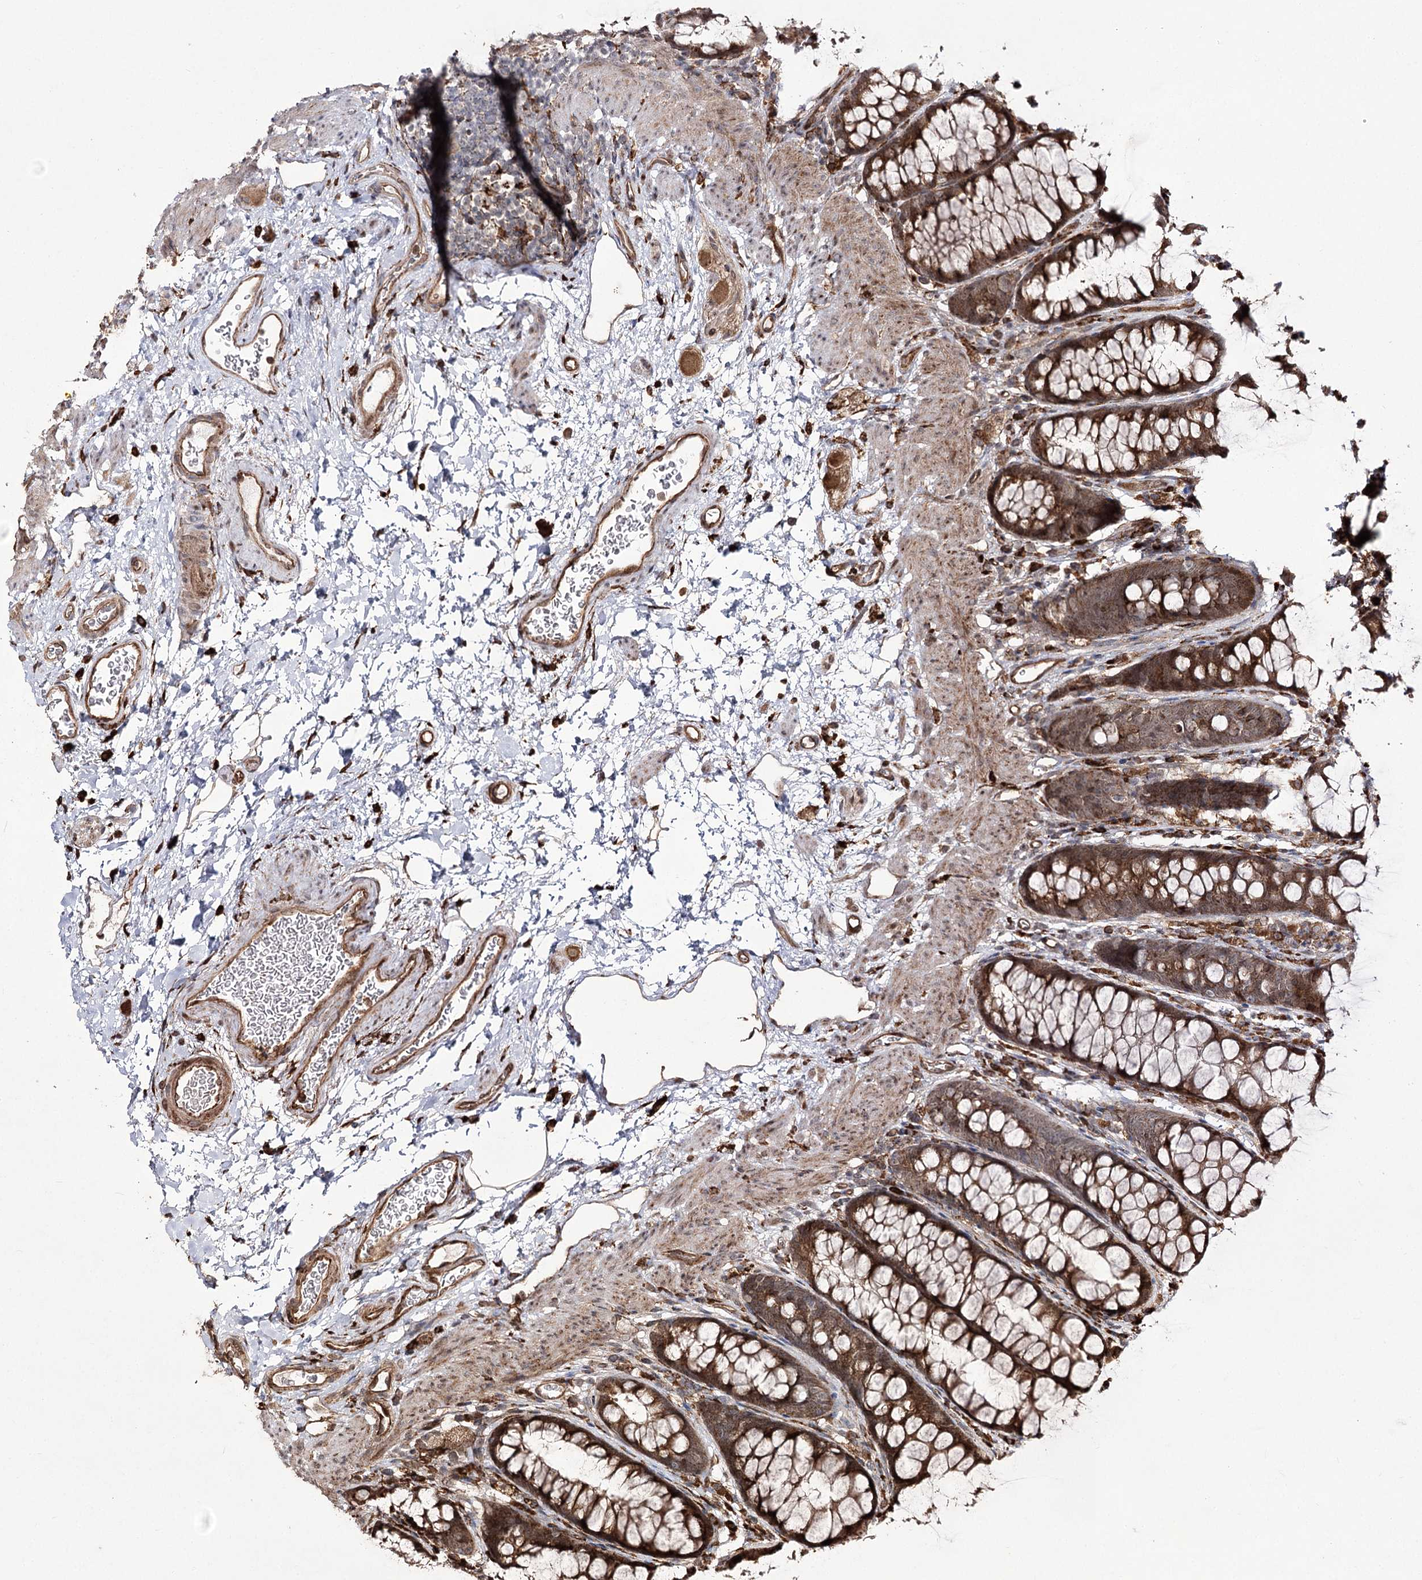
{"staining": {"intensity": "moderate", "quantity": ">75%", "location": "cytoplasmic/membranous"}, "tissue": "colon", "cell_type": "Endothelial cells", "image_type": "normal", "snomed": [{"axis": "morphology", "description": "Normal tissue, NOS"}, {"axis": "topography", "description": "Colon"}], "caption": "Brown immunohistochemical staining in benign human colon displays moderate cytoplasmic/membranous positivity in about >75% of endothelial cells. Using DAB (brown) and hematoxylin (blue) stains, captured at high magnification using brightfield microscopy.", "gene": "FANCL", "patient": {"sex": "female", "age": 62}}